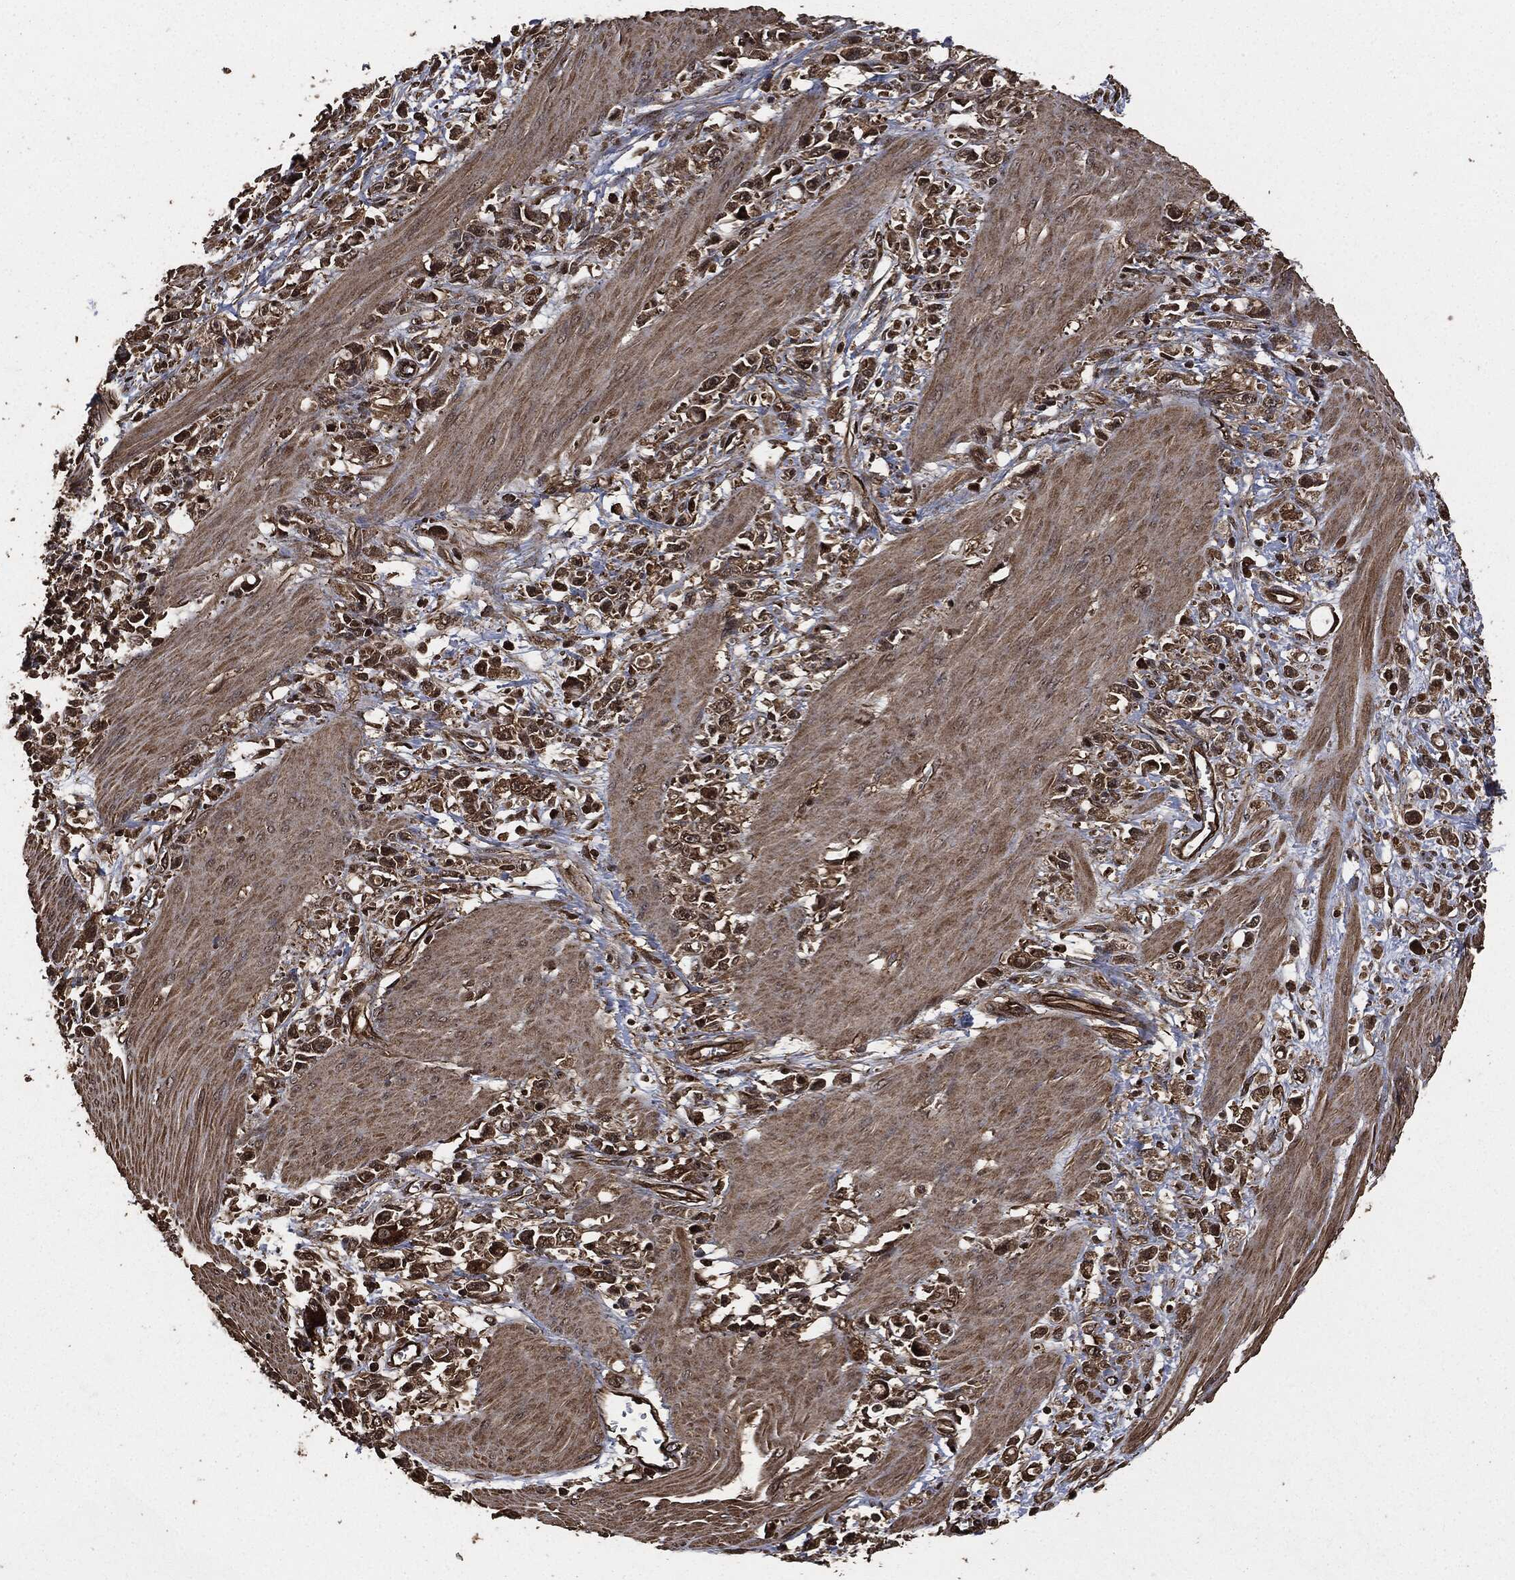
{"staining": {"intensity": "moderate", "quantity": ">75%", "location": "cytoplasmic/membranous"}, "tissue": "stomach cancer", "cell_type": "Tumor cells", "image_type": "cancer", "snomed": [{"axis": "morphology", "description": "Adenocarcinoma, NOS"}, {"axis": "topography", "description": "Stomach"}], "caption": "Human stomach cancer (adenocarcinoma) stained with a brown dye shows moderate cytoplasmic/membranous positive staining in about >75% of tumor cells.", "gene": "HRAS", "patient": {"sex": "female", "age": 59}}